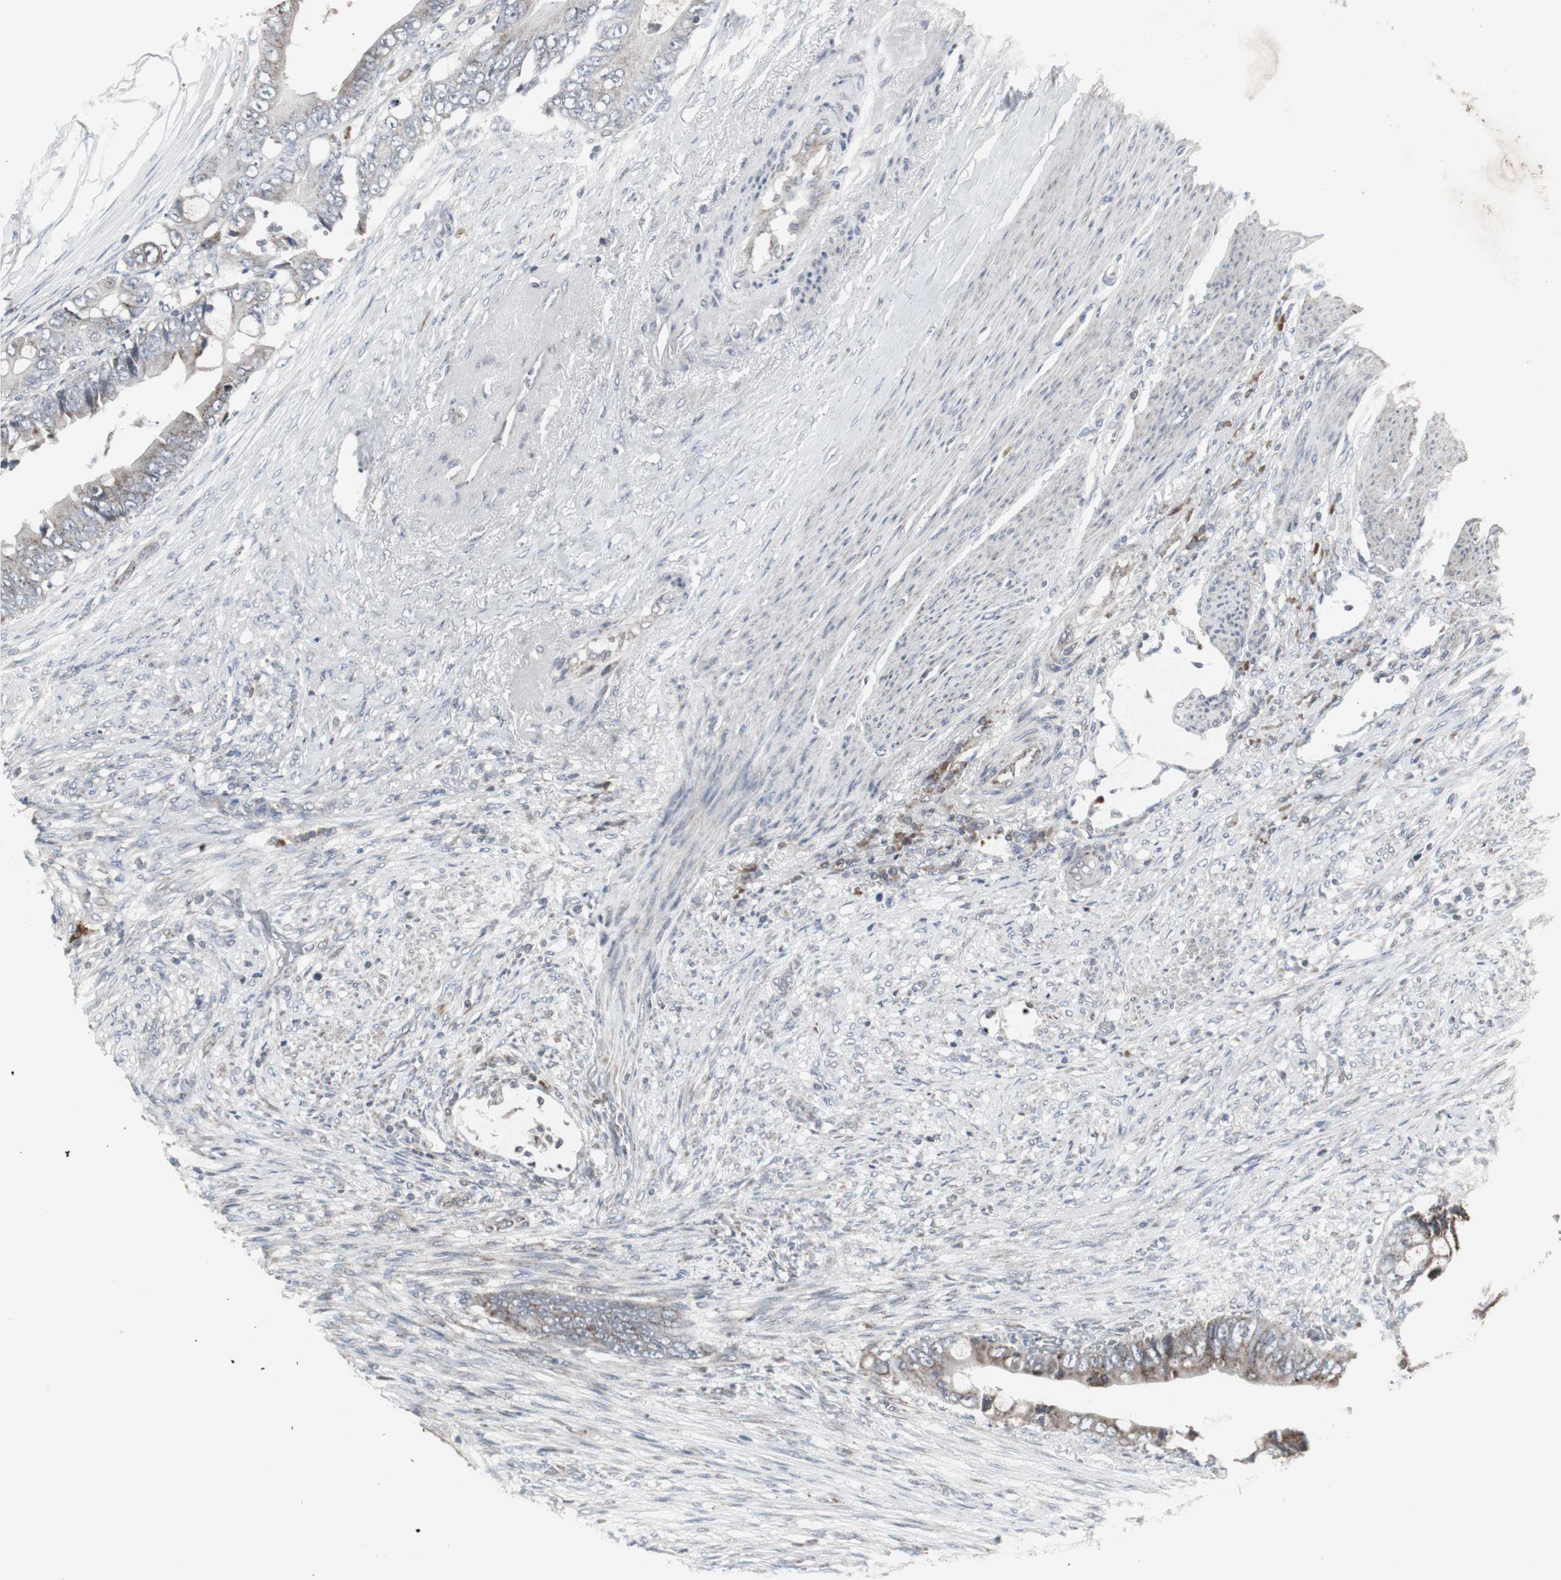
{"staining": {"intensity": "weak", "quantity": ">75%", "location": "cytoplasmic/membranous"}, "tissue": "colorectal cancer", "cell_type": "Tumor cells", "image_type": "cancer", "snomed": [{"axis": "morphology", "description": "Adenocarcinoma, NOS"}, {"axis": "topography", "description": "Rectum"}], "caption": "Protein analysis of colorectal adenocarcinoma tissue reveals weak cytoplasmic/membranous positivity in about >75% of tumor cells.", "gene": "ACAA1", "patient": {"sex": "female", "age": 77}}